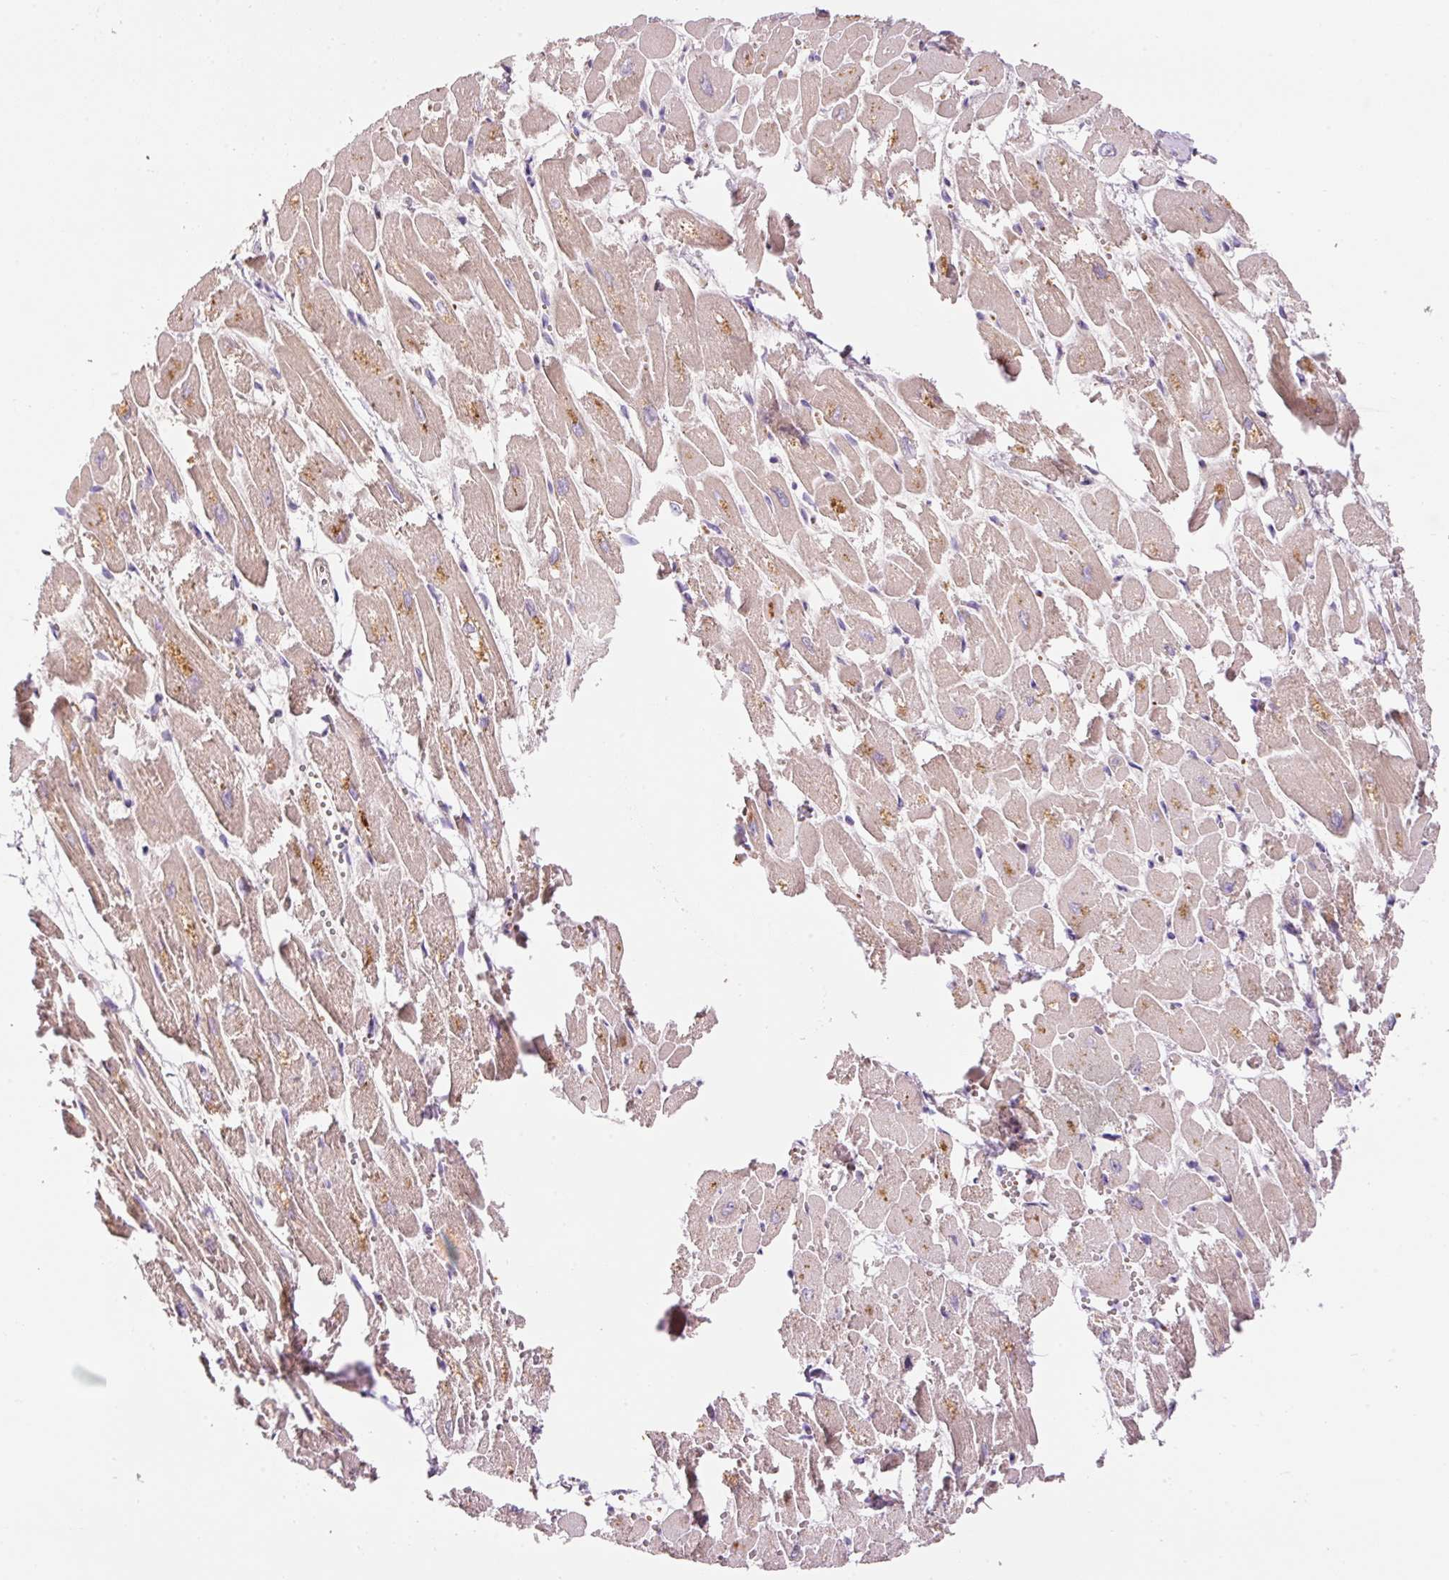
{"staining": {"intensity": "moderate", "quantity": "<25%", "location": "cytoplasmic/membranous"}, "tissue": "heart muscle", "cell_type": "Cardiomyocytes", "image_type": "normal", "snomed": [{"axis": "morphology", "description": "Normal tissue, NOS"}, {"axis": "topography", "description": "Heart"}], "caption": "About <25% of cardiomyocytes in normal heart muscle display moderate cytoplasmic/membranous protein expression as visualized by brown immunohistochemical staining.", "gene": "CMTM8", "patient": {"sex": "male", "age": 54}}